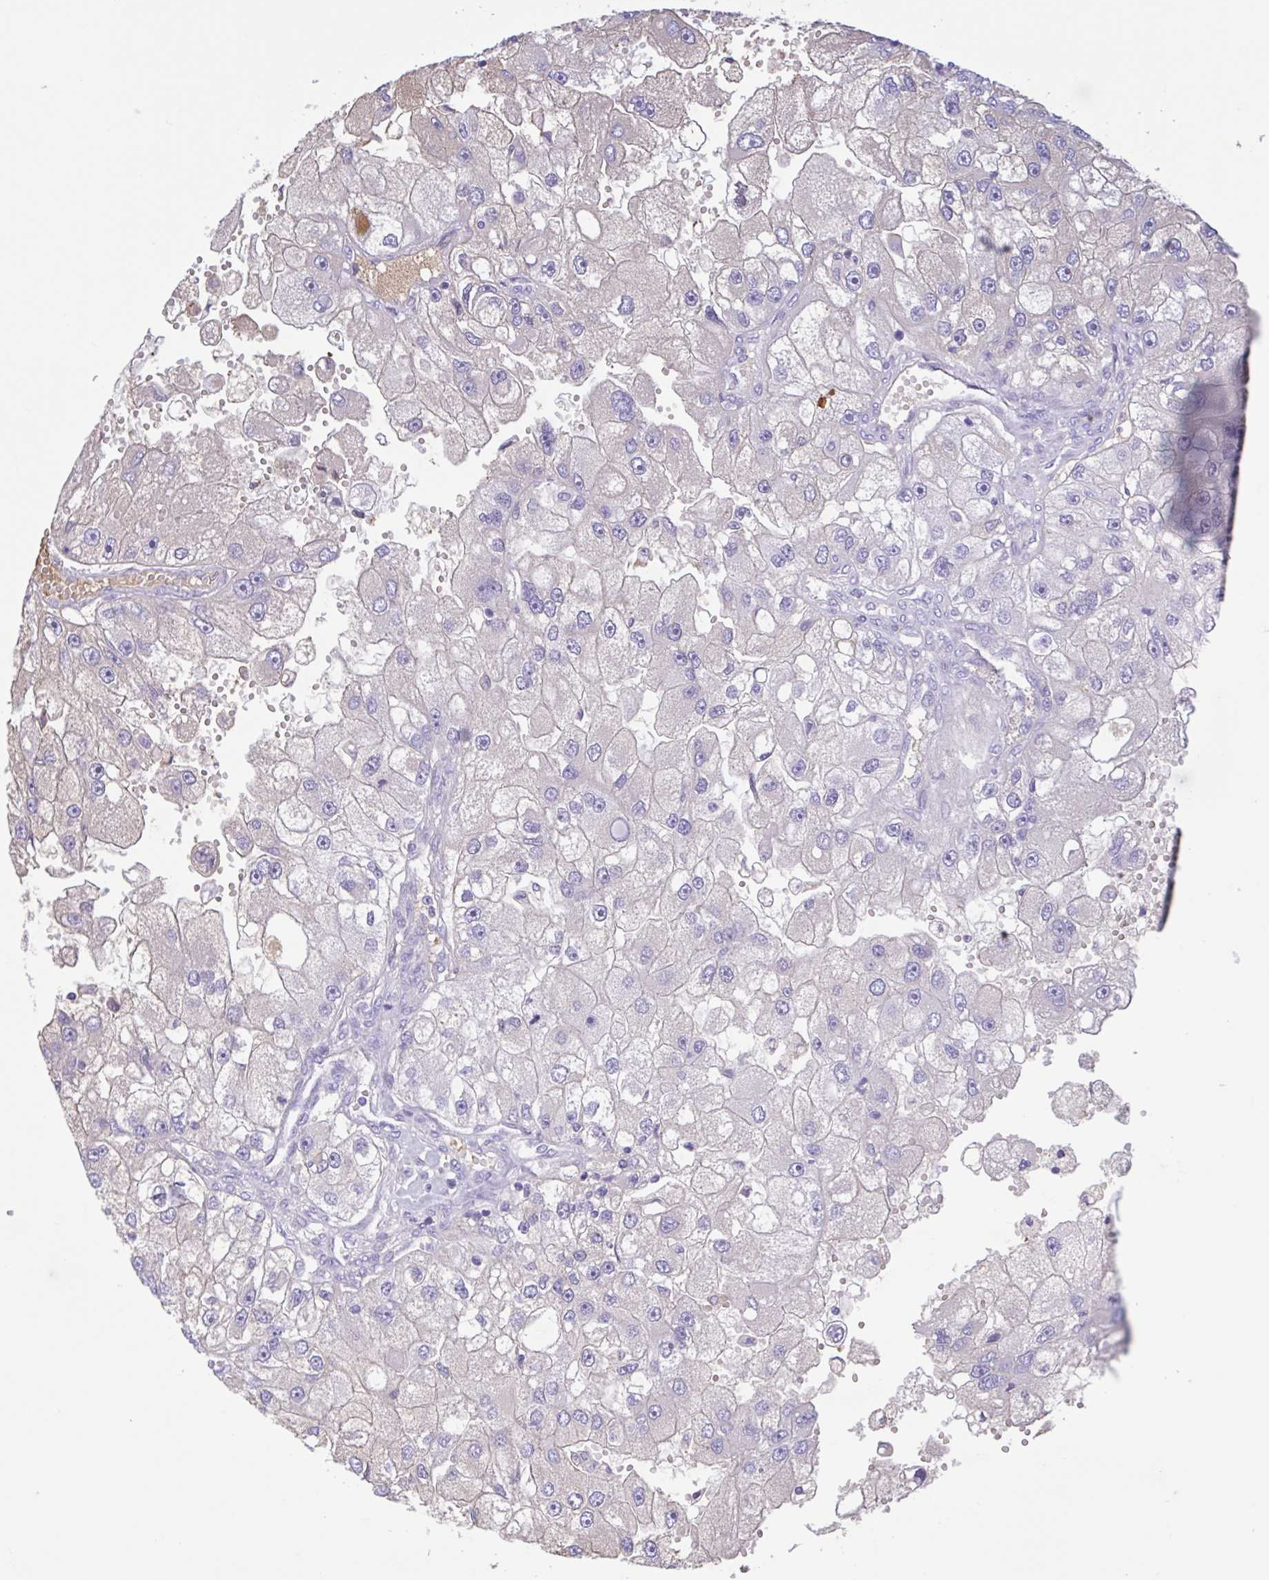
{"staining": {"intensity": "weak", "quantity": "<25%", "location": "cytoplasmic/membranous"}, "tissue": "renal cancer", "cell_type": "Tumor cells", "image_type": "cancer", "snomed": [{"axis": "morphology", "description": "Adenocarcinoma, NOS"}, {"axis": "topography", "description": "Kidney"}], "caption": "A micrograph of human renal adenocarcinoma is negative for staining in tumor cells.", "gene": "LARGE2", "patient": {"sex": "male", "age": 63}}